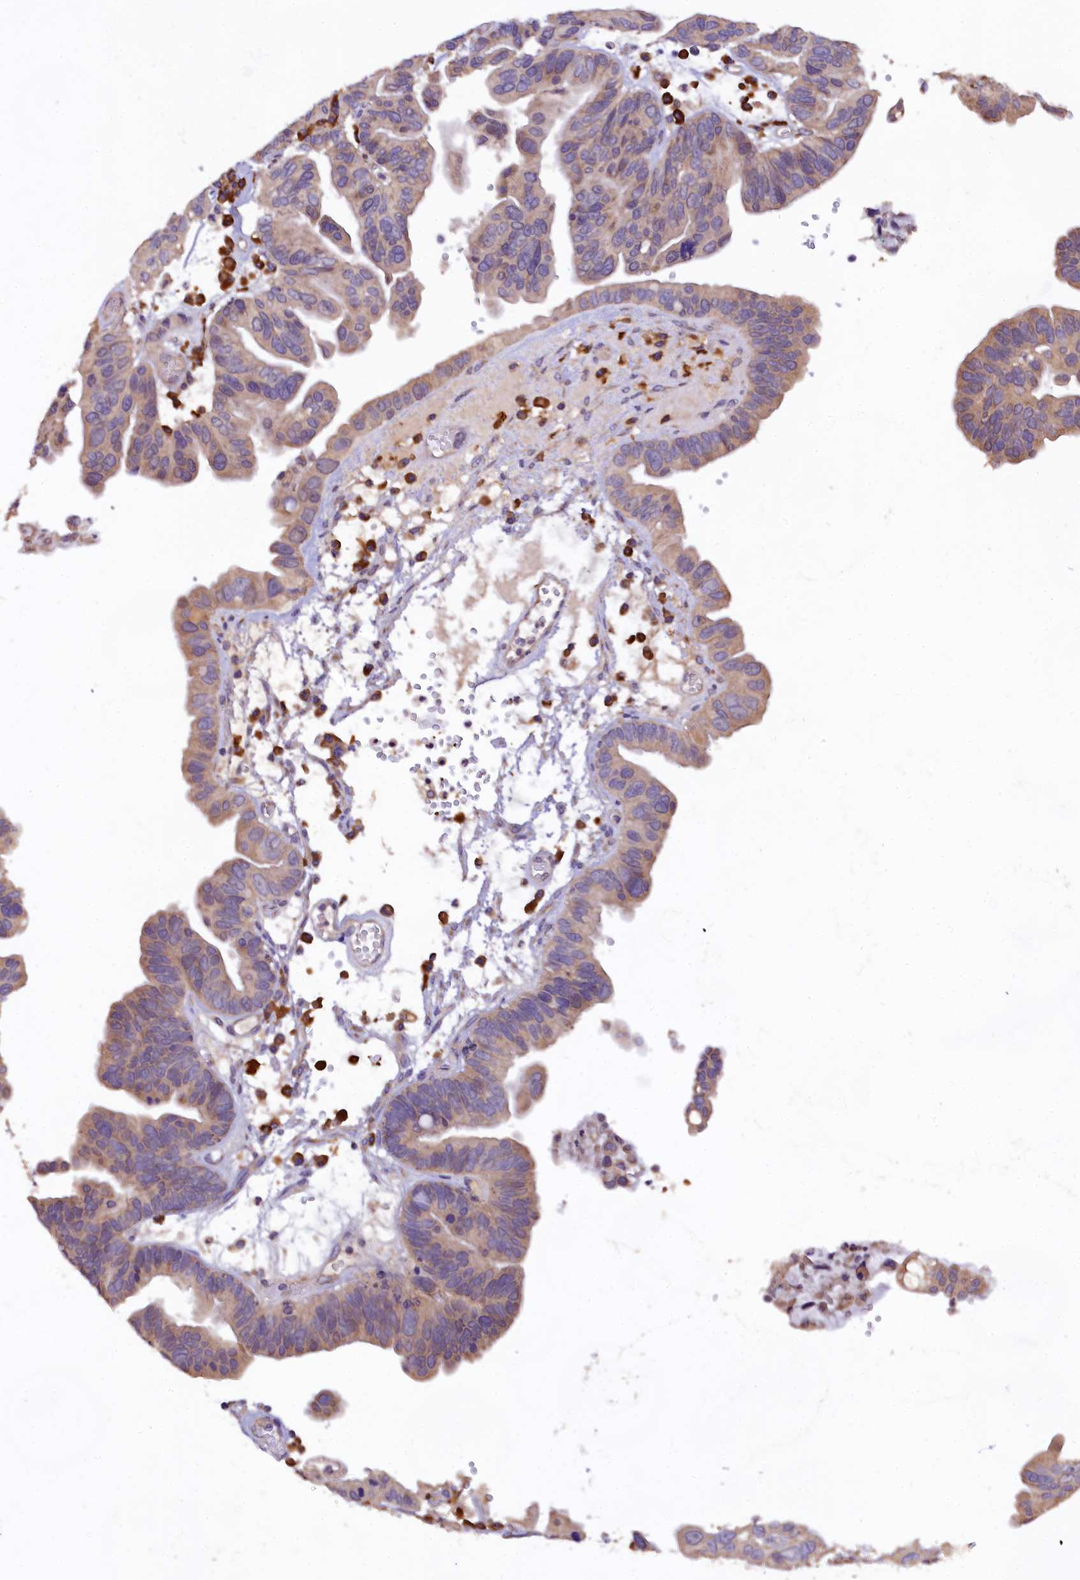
{"staining": {"intensity": "moderate", "quantity": "<25%", "location": "cytoplasmic/membranous"}, "tissue": "ovarian cancer", "cell_type": "Tumor cells", "image_type": "cancer", "snomed": [{"axis": "morphology", "description": "Cystadenocarcinoma, serous, NOS"}, {"axis": "topography", "description": "Ovary"}], "caption": "Immunohistochemical staining of human serous cystadenocarcinoma (ovarian) demonstrates low levels of moderate cytoplasmic/membranous positivity in about <25% of tumor cells. (DAB (3,3'-diaminobenzidine) IHC, brown staining for protein, blue staining for nuclei).", "gene": "ENKD1", "patient": {"sex": "female", "age": 56}}